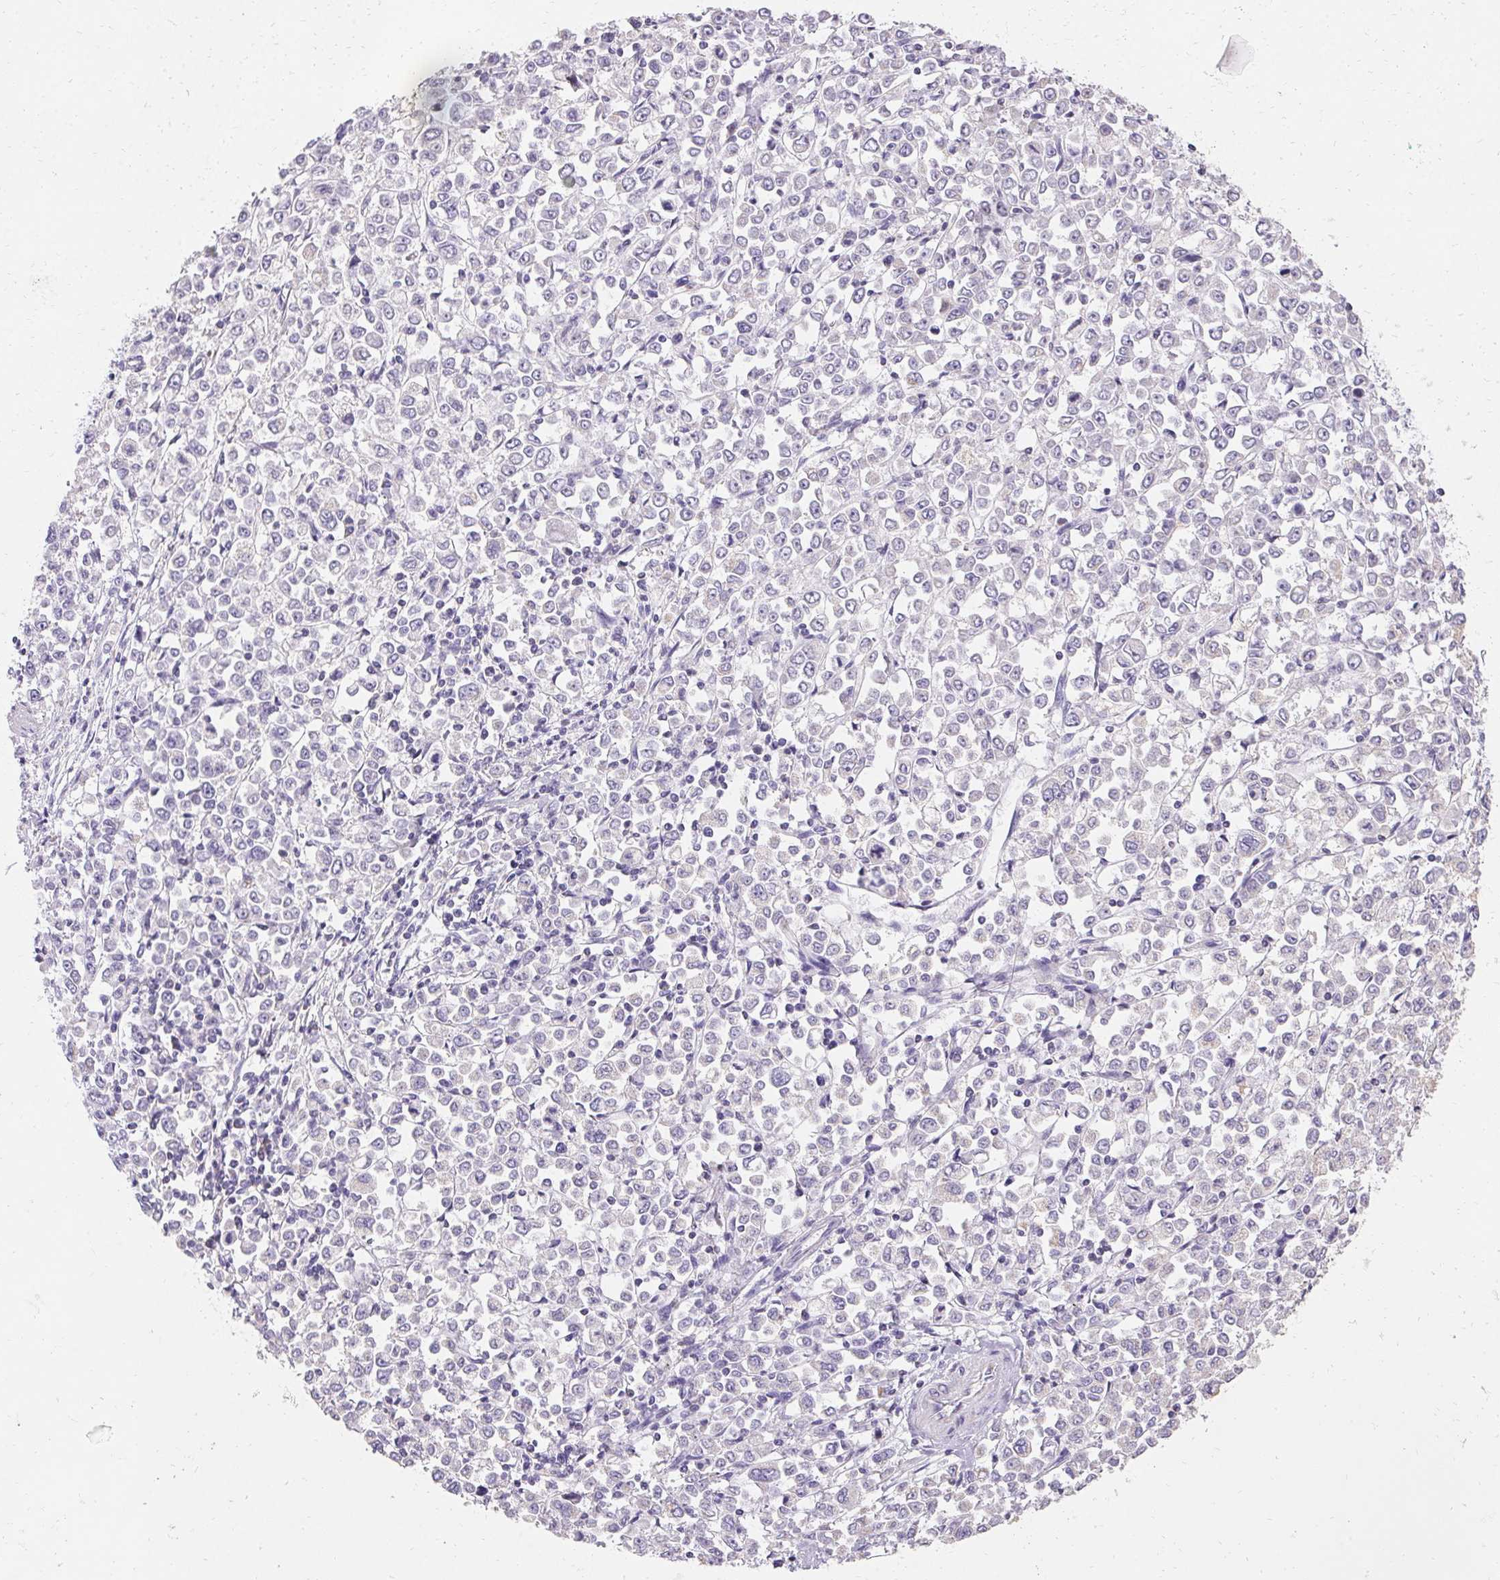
{"staining": {"intensity": "negative", "quantity": "none", "location": "none"}, "tissue": "stomach cancer", "cell_type": "Tumor cells", "image_type": "cancer", "snomed": [{"axis": "morphology", "description": "Adenocarcinoma, NOS"}, {"axis": "topography", "description": "Stomach, upper"}], "caption": "DAB (3,3'-diaminobenzidine) immunohistochemical staining of stomach cancer (adenocarcinoma) displays no significant staining in tumor cells.", "gene": "ASGR2", "patient": {"sex": "male", "age": 70}}